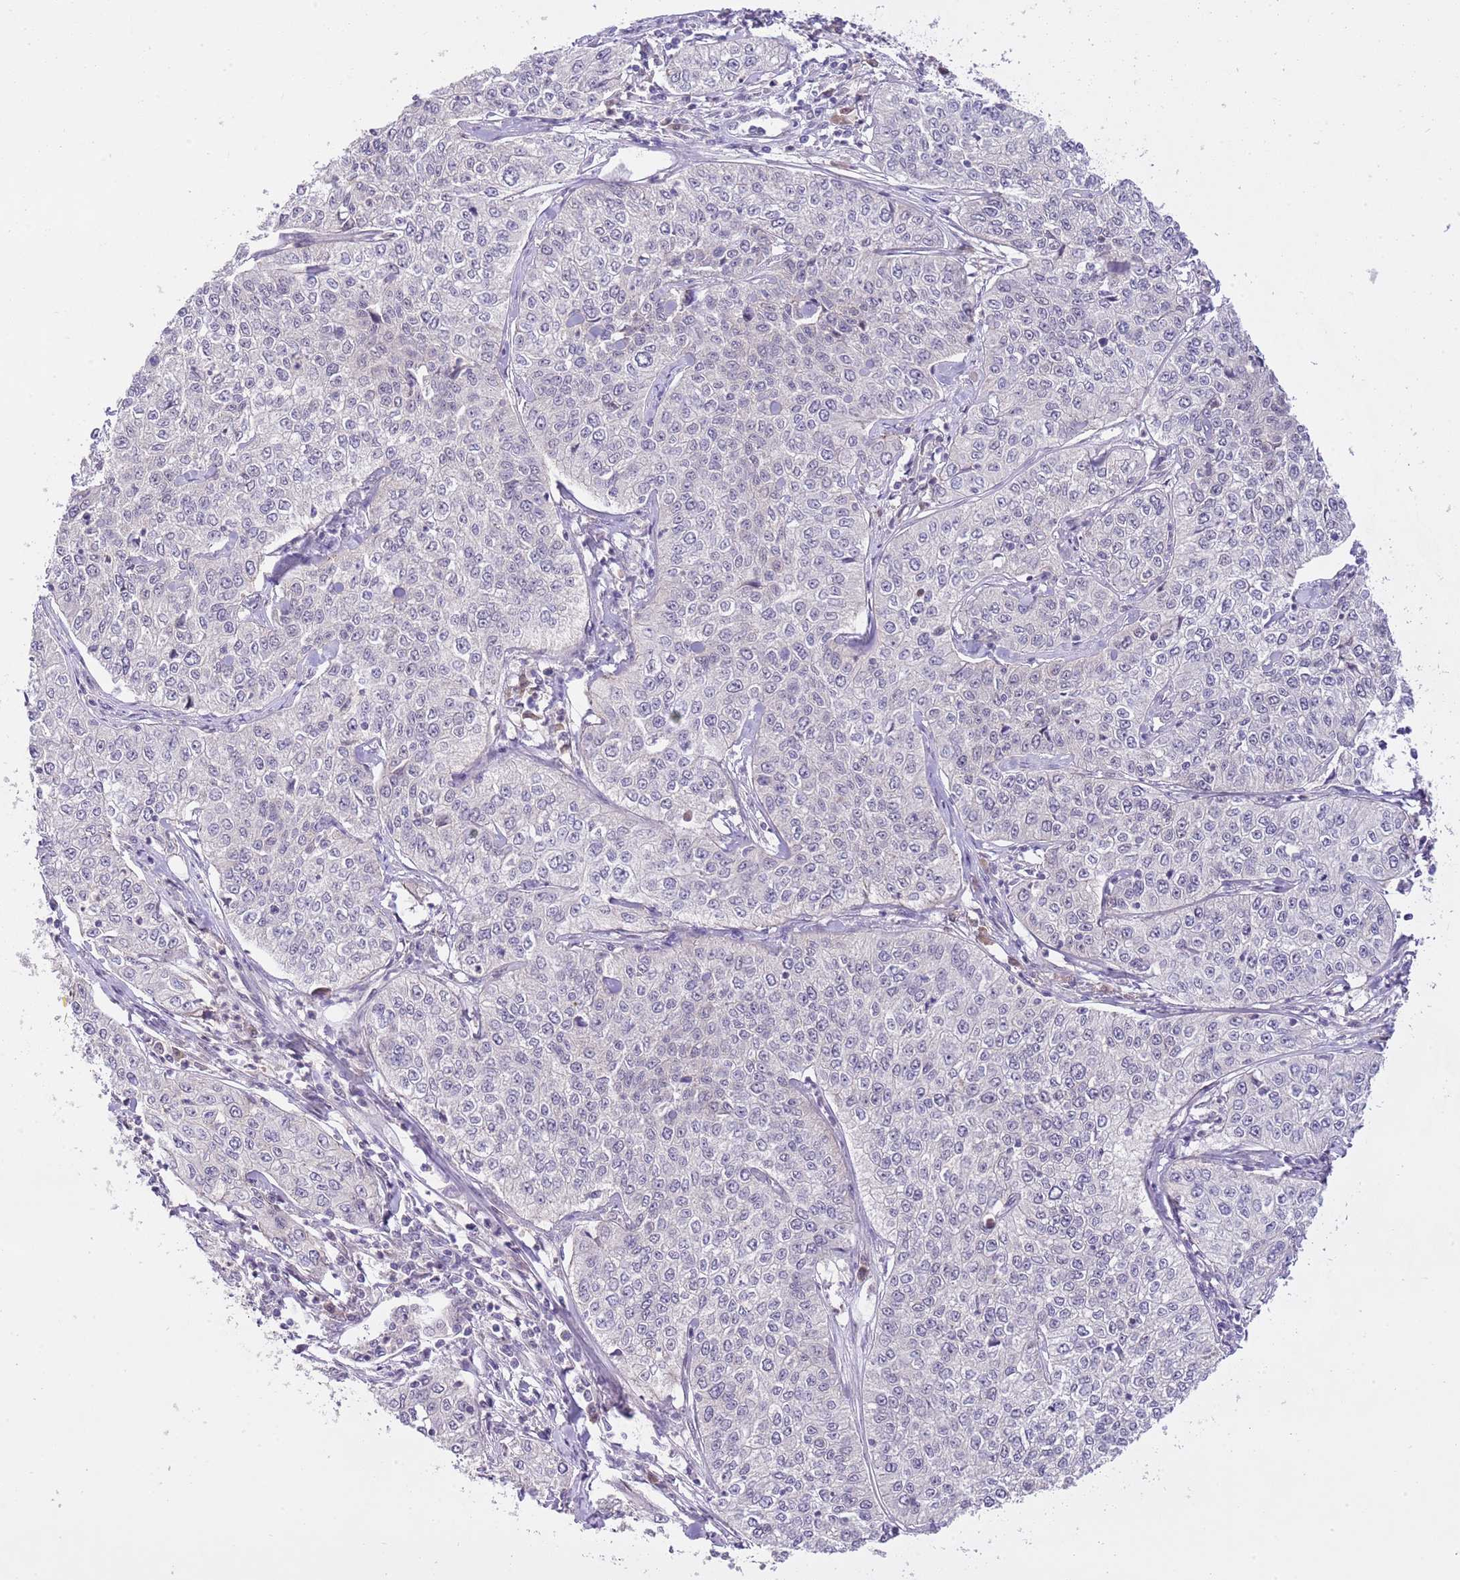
{"staining": {"intensity": "negative", "quantity": "none", "location": "none"}, "tissue": "cervical cancer", "cell_type": "Tumor cells", "image_type": "cancer", "snomed": [{"axis": "morphology", "description": "Squamous cell carcinoma, NOS"}, {"axis": "topography", "description": "Cervix"}], "caption": "IHC of human squamous cell carcinoma (cervical) exhibits no expression in tumor cells.", "gene": "GALK2", "patient": {"sex": "female", "age": 35}}